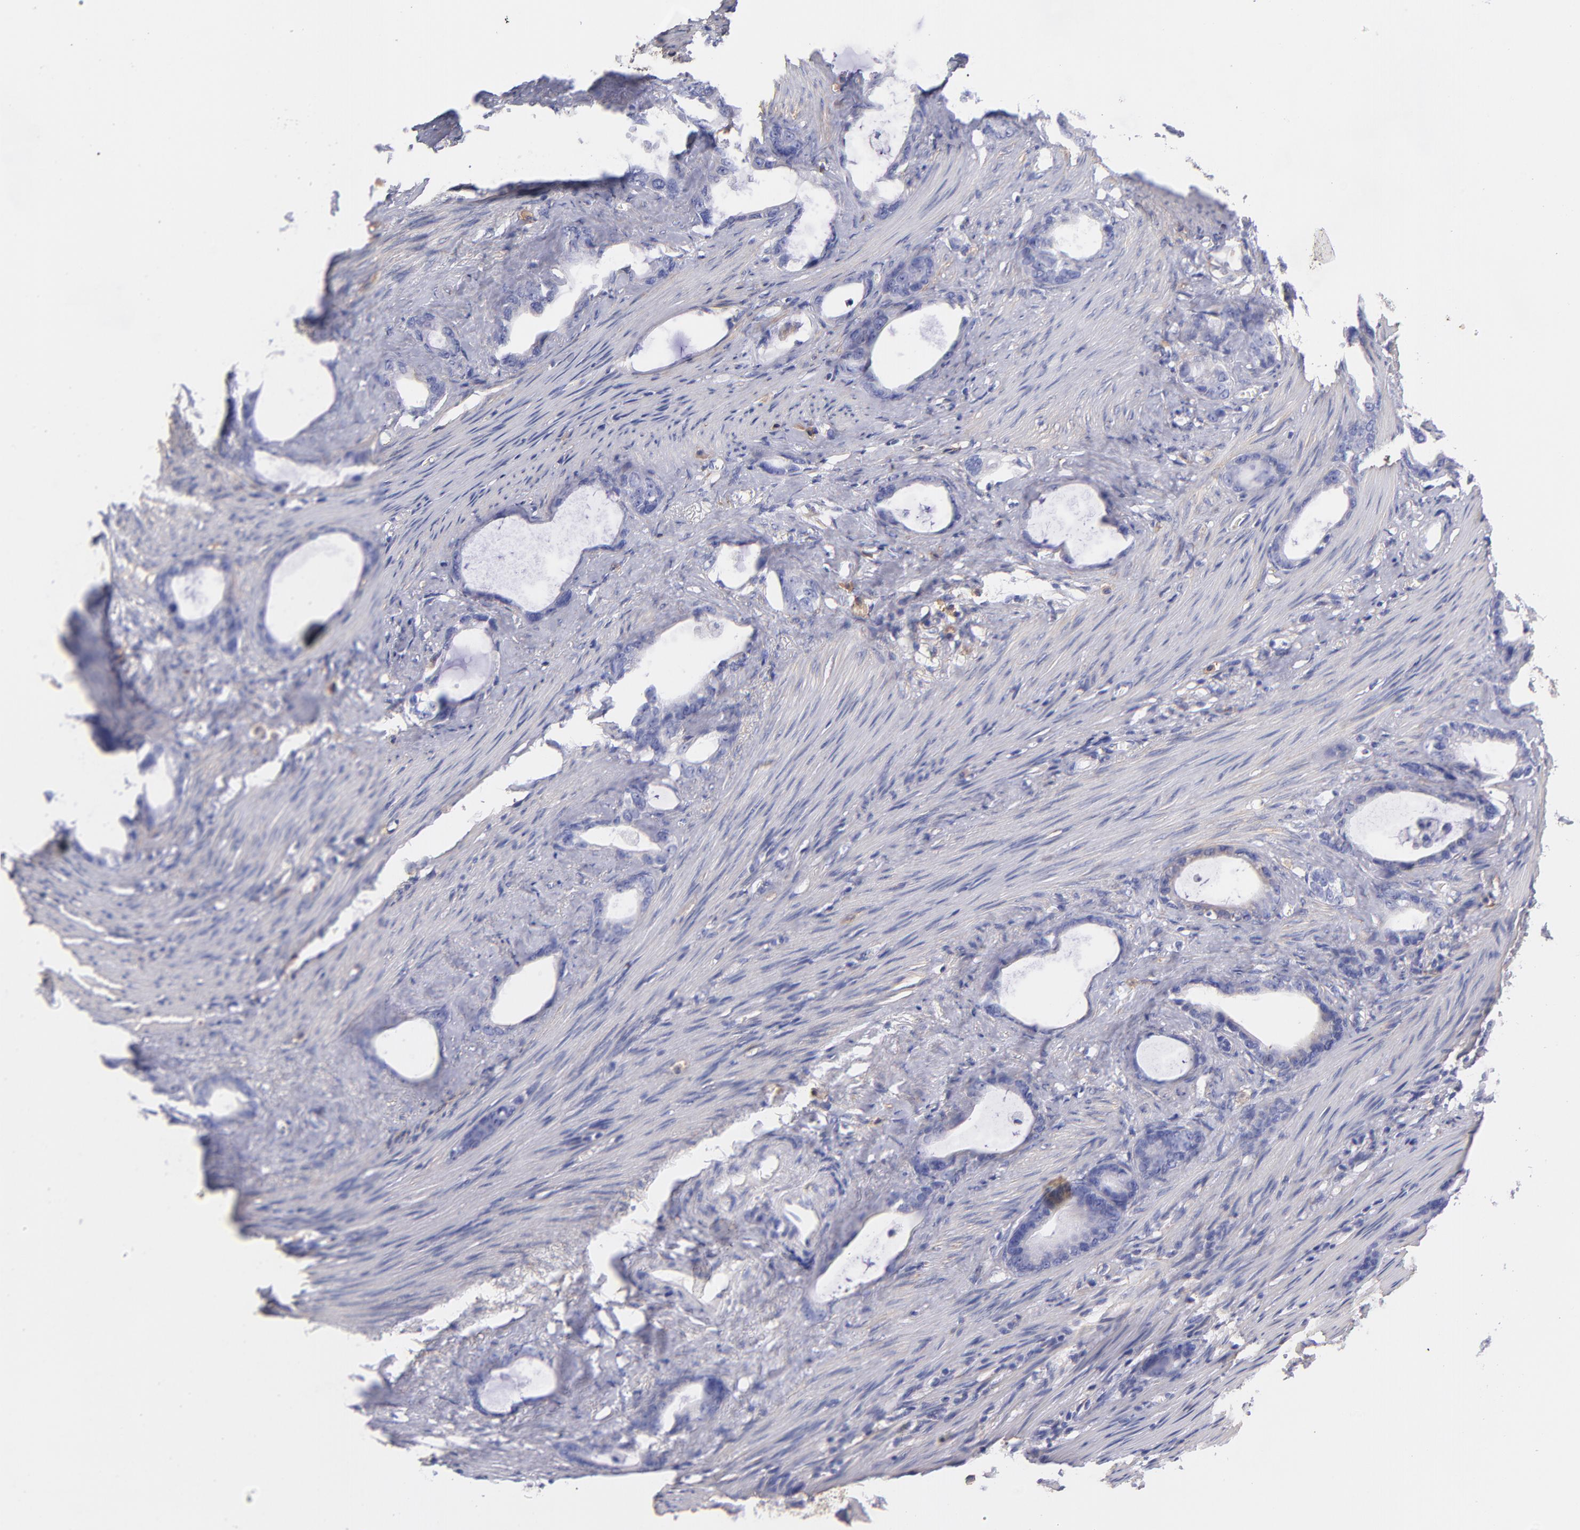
{"staining": {"intensity": "negative", "quantity": "none", "location": "none"}, "tissue": "stomach cancer", "cell_type": "Tumor cells", "image_type": "cancer", "snomed": [{"axis": "morphology", "description": "Adenocarcinoma, NOS"}, {"axis": "topography", "description": "Stomach"}], "caption": "Histopathology image shows no protein staining in tumor cells of stomach cancer tissue.", "gene": "PRKCA", "patient": {"sex": "female", "age": 75}}